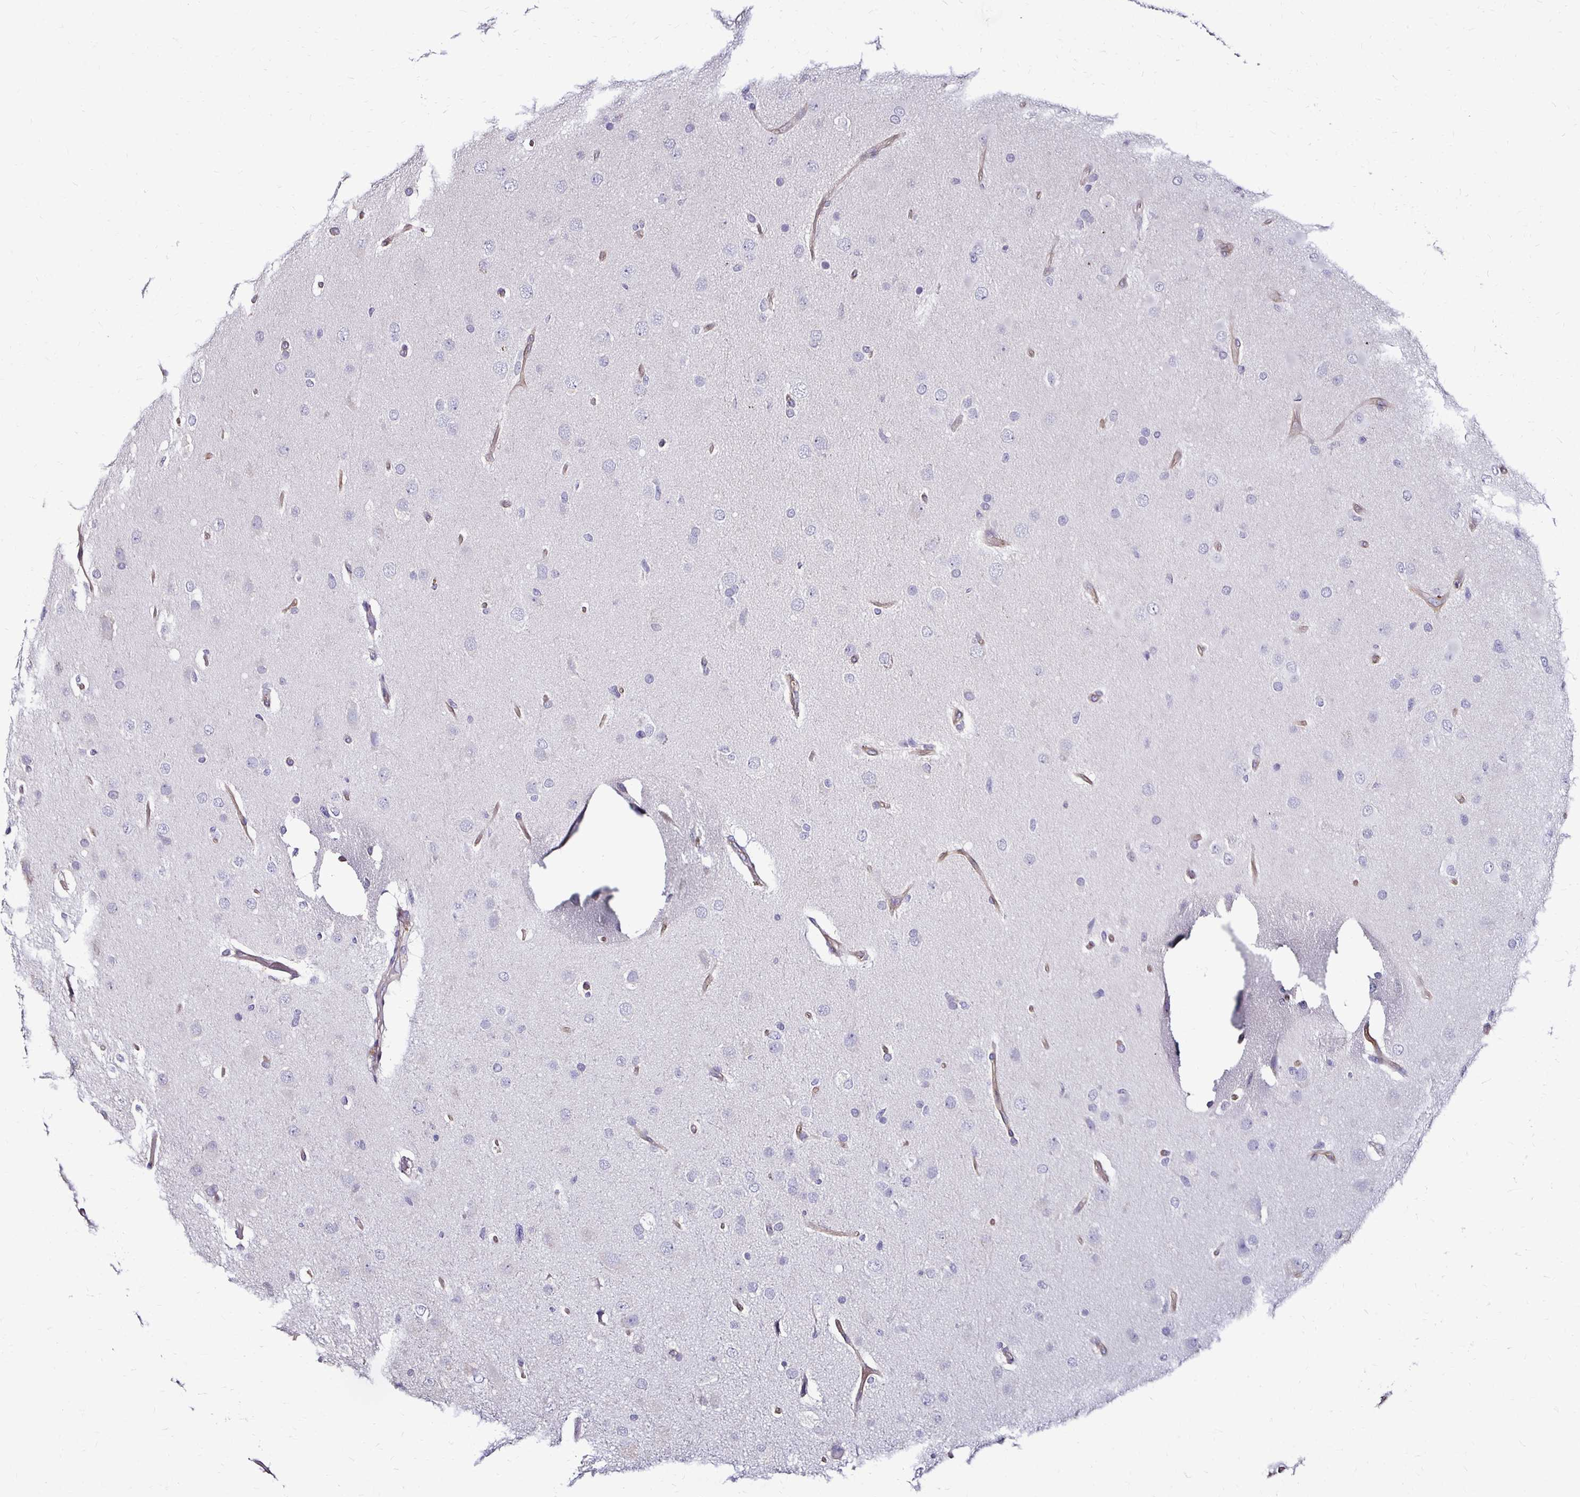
{"staining": {"intensity": "negative", "quantity": "none", "location": "none"}, "tissue": "glioma", "cell_type": "Tumor cells", "image_type": "cancer", "snomed": [{"axis": "morphology", "description": "Glioma, malignant, High grade"}, {"axis": "topography", "description": "Brain"}], "caption": "Micrograph shows no protein positivity in tumor cells of glioma tissue. (Stains: DAB (3,3'-diaminobenzidine) immunohistochemistry (IHC) with hematoxylin counter stain, Microscopy: brightfield microscopy at high magnification).", "gene": "ITGB1", "patient": {"sex": "male", "age": 53}}